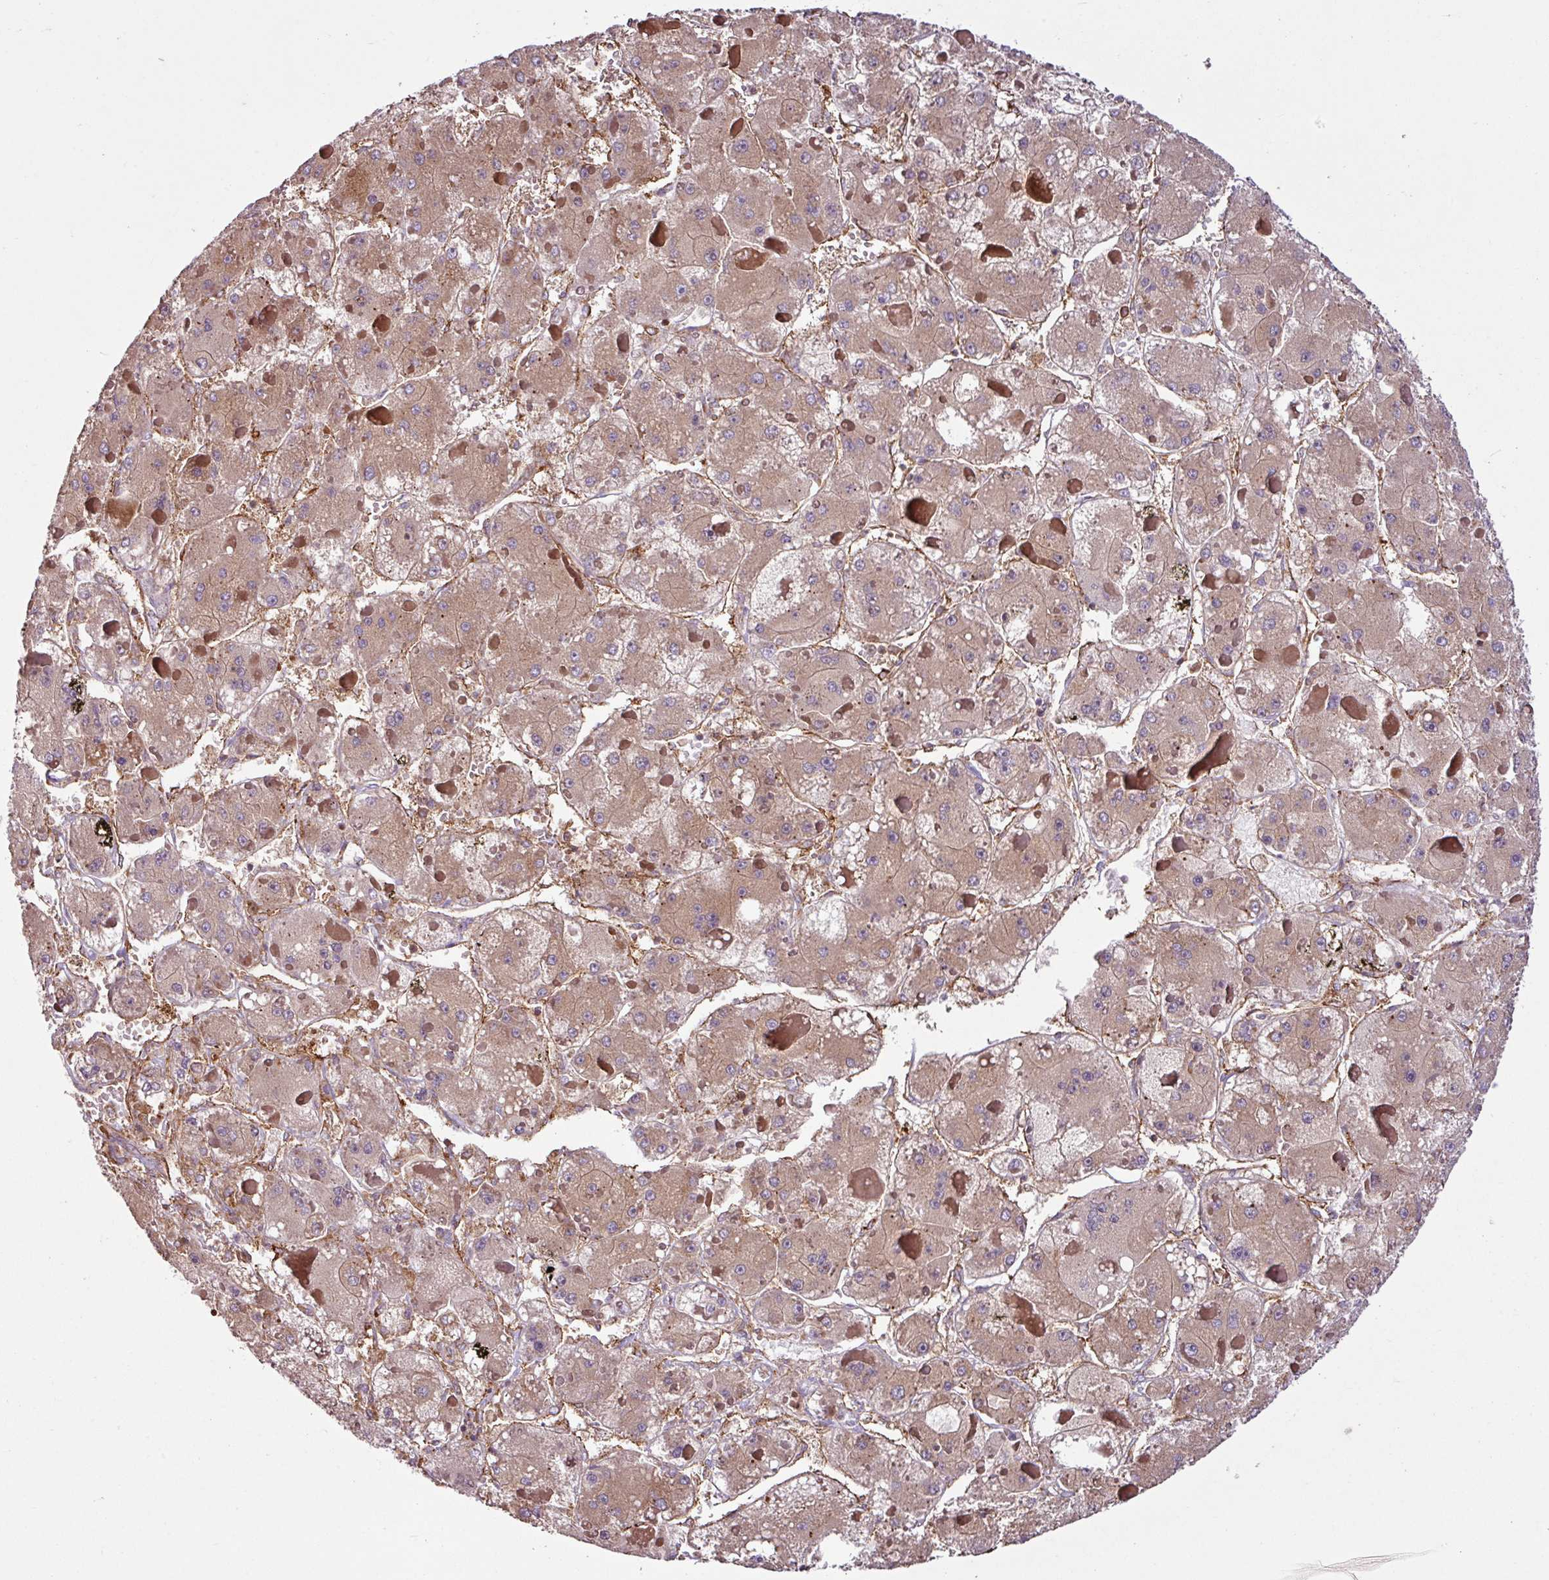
{"staining": {"intensity": "weak", "quantity": ">75%", "location": "cytoplasmic/membranous"}, "tissue": "liver cancer", "cell_type": "Tumor cells", "image_type": "cancer", "snomed": [{"axis": "morphology", "description": "Carcinoma, Hepatocellular, NOS"}, {"axis": "topography", "description": "Liver"}], "caption": "Protein staining exhibits weak cytoplasmic/membranous expression in approximately >75% of tumor cells in liver hepatocellular carcinoma.", "gene": "ZNF106", "patient": {"sex": "female", "age": 73}}